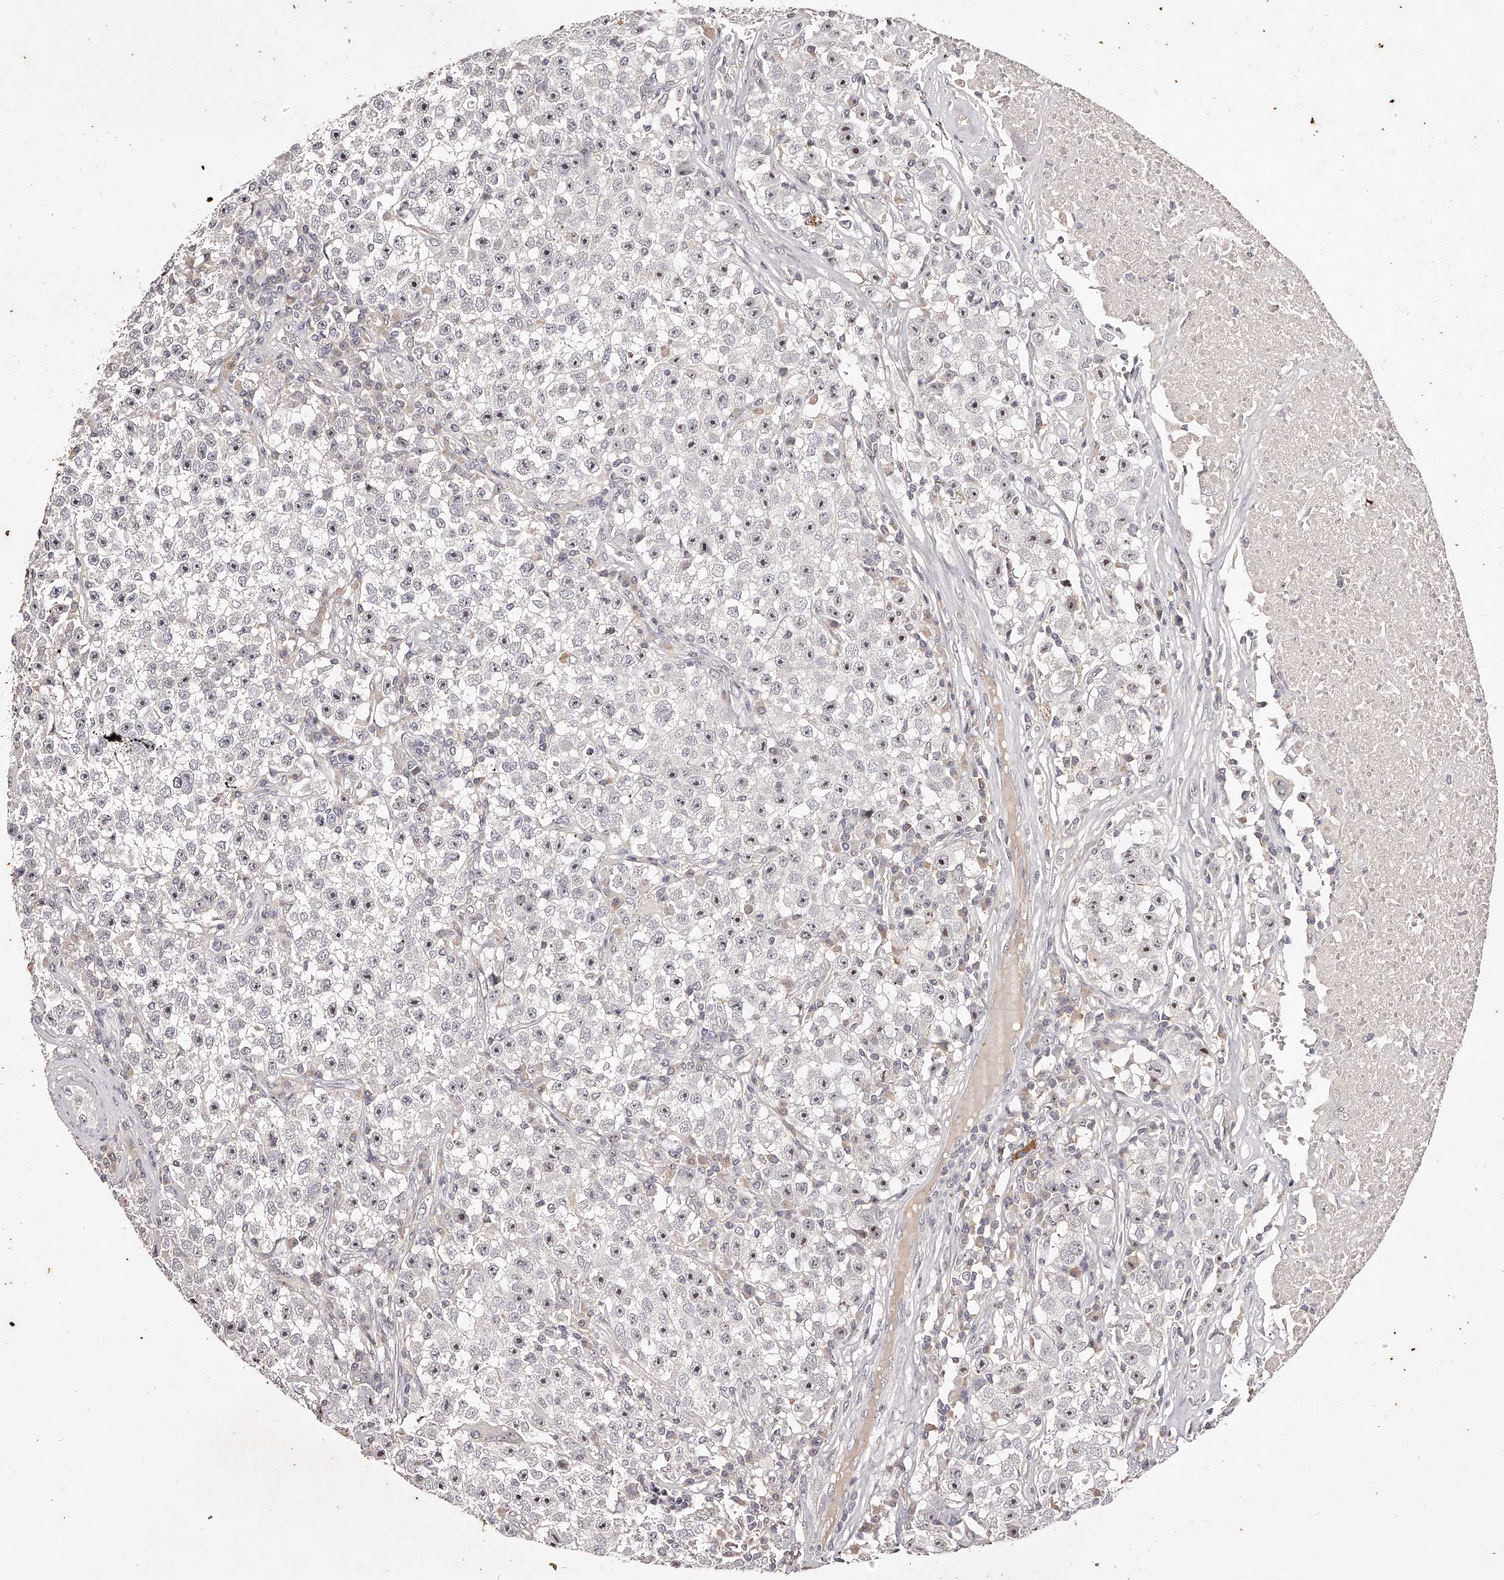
{"staining": {"intensity": "weak", "quantity": "25%-75%", "location": "nuclear"}, "tissue": "testis cancer", "cell_type": "Tumor cells", "image_type": "cancer", "snomed": [{"axis": "morphology", "description": "Seminoma, NOS"}, {"axis": "topography", "description": "Testis"}], "caption": "This photomicrograph displays testis cancer (seminoma) stained with IHC to label a protein in brown. The nuclear of tumor cells show weak positivity for the protein. Nuclei are counter-stained blue.", "gene": "PHACTR1", "patient": {"sex": "male", "age": 22}}